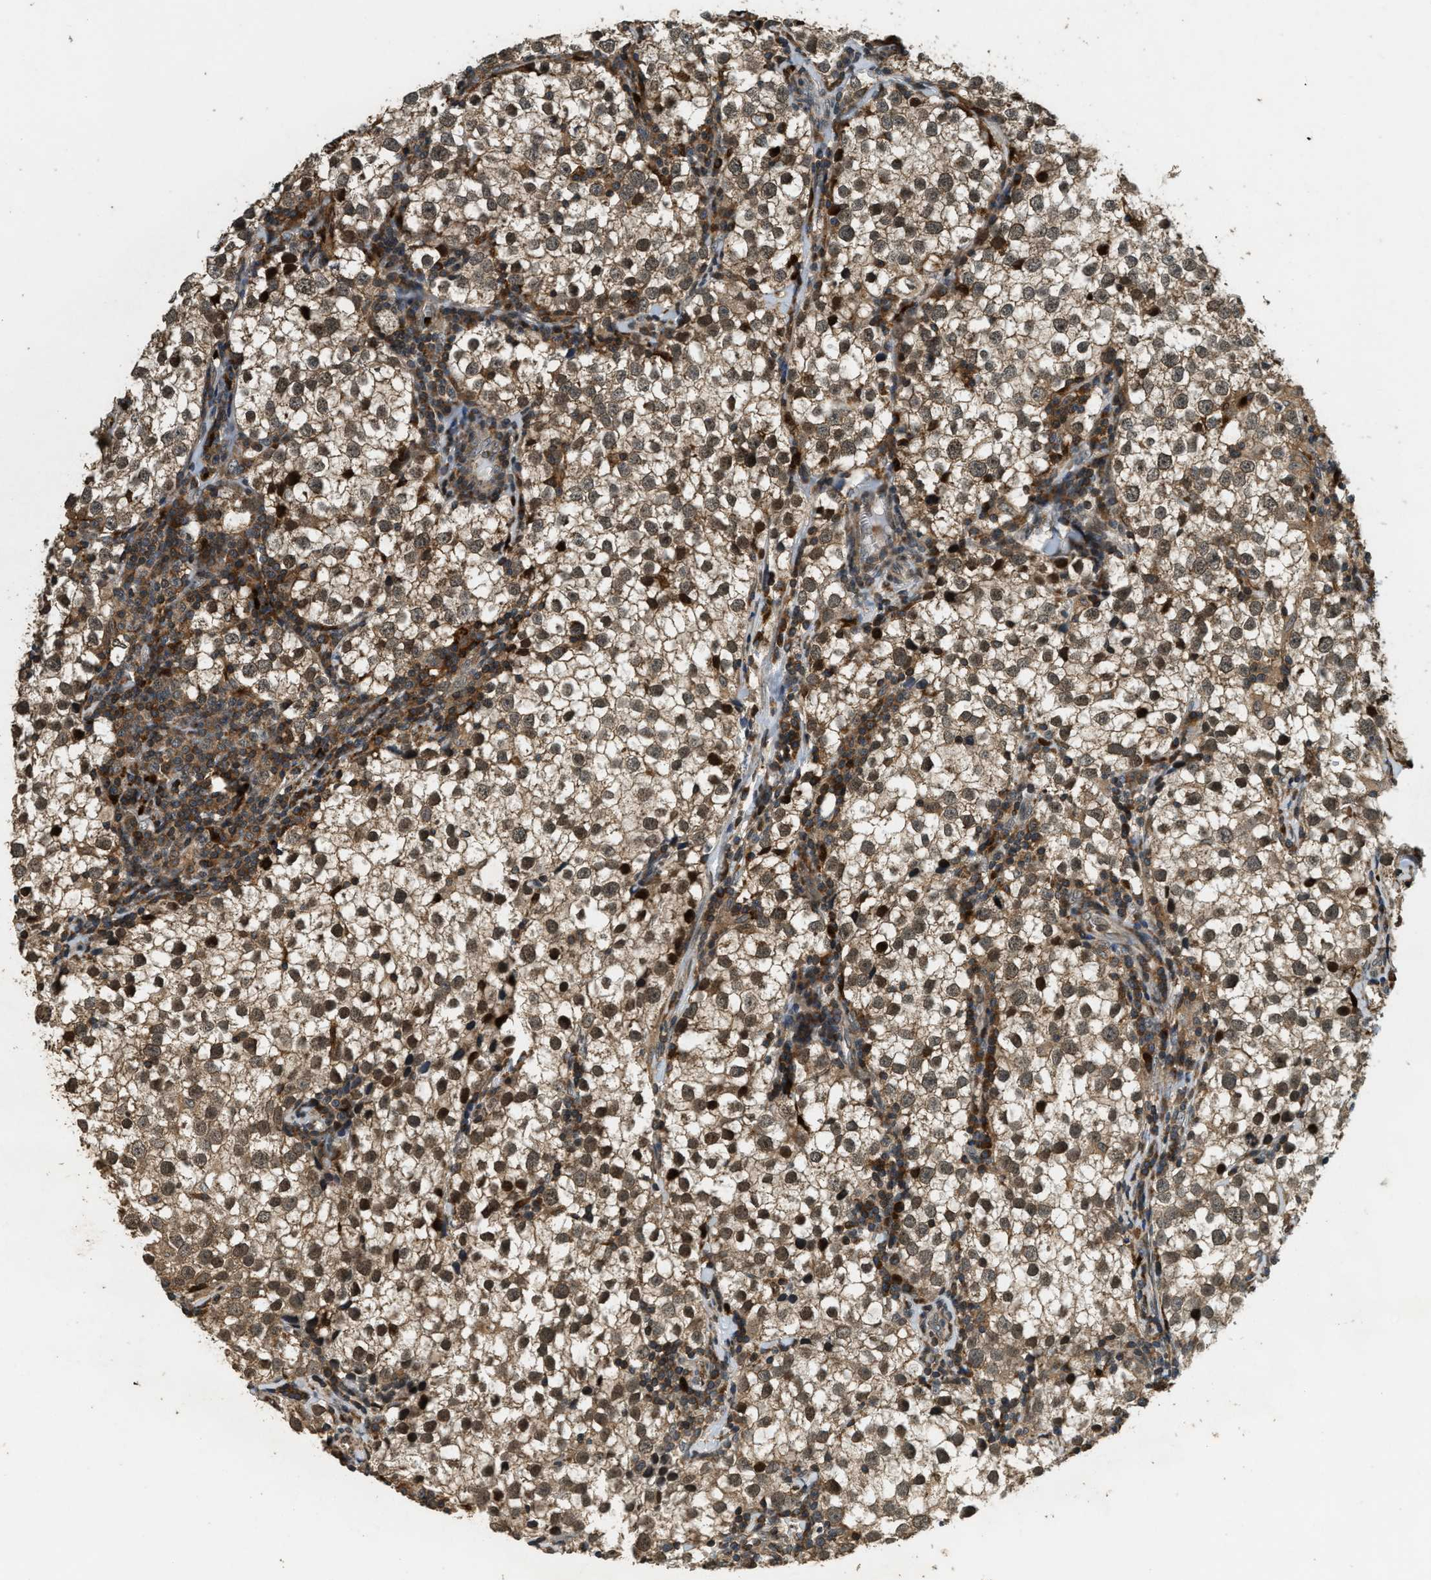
{"staining": {"intensity": "moderate", "quantity": ">75%", "location": "cytoplasmic/membranous"}, "tissue": "testis cancer", "cell_type": "Tumor cells", "image_type": "cancer", "snomed": [{"axis": "morphology", "description": "Seminoma, NOS"}, {"axis": "morphology", "description": "Carcinoma, Embryonal, NOS"}, {"axis": "topography", "description": "Testis"}], "caption": "The micrograph exhibits staining of embryonal carcinoma (testis), revealing moderate cytoplasmic/membranous protein positivity (brown color) within tumor cells.", "gene": "RNF141", "patient": {"sex": "male", "age": 36}}